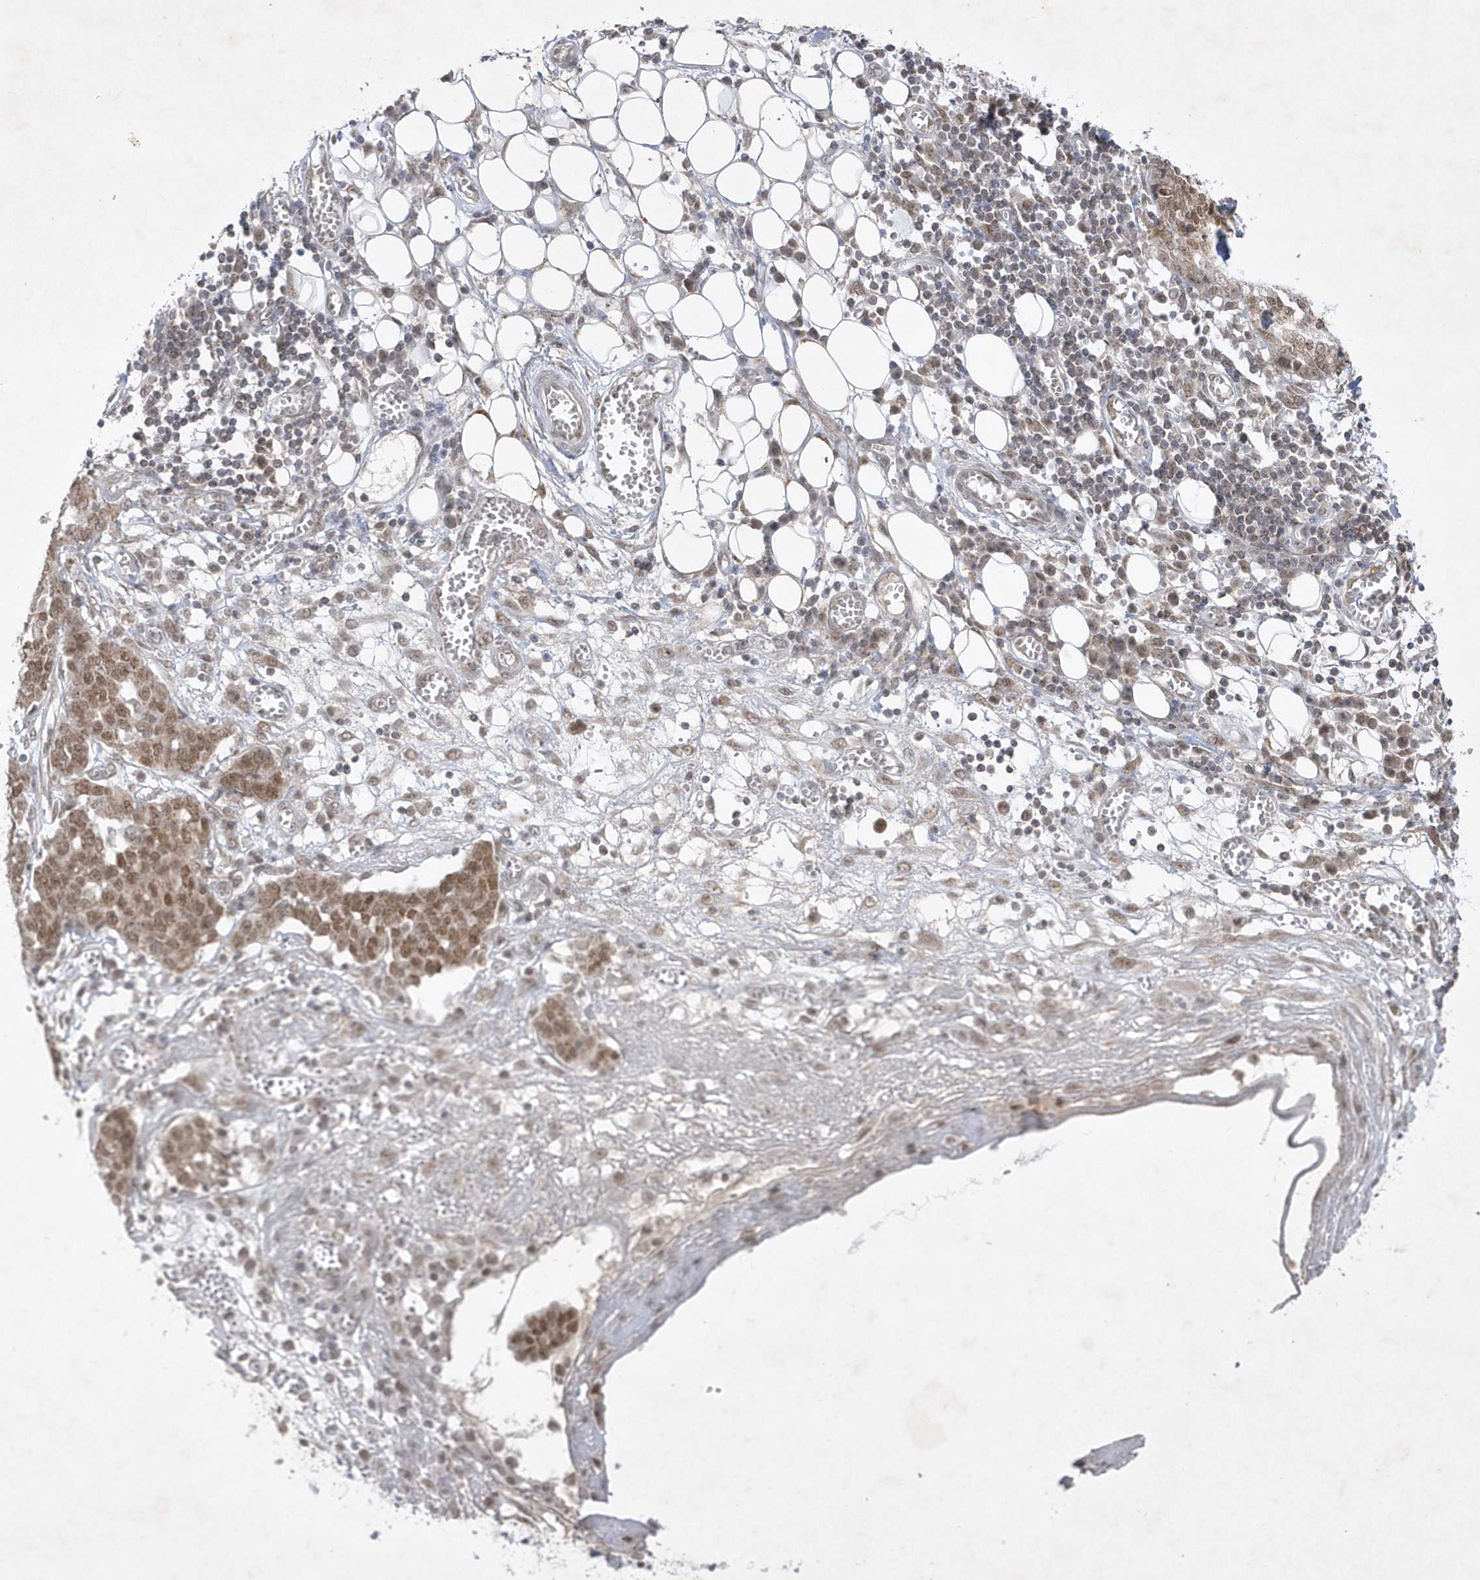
{"staining": {"intensity": "moderate", "quantity": ">75%", "location": "nuclear"}, "tissue": "ovarian cancer", "cell_type": "Tumor cells", "image_type": "cancer", "snomed": [{"axis": "morphology", "description": "Cystadenocarcinoma, serous, NOS"}, {"axis": "topography", "description": "Soft tissue"}, {"axis": "topography", "description": "Ovary"}], "caption": "This is an image of immunohistochemistry staining of ovarian cancer (serous cystadenocarcinoma), which shows moderate expression in the nuclear of tumor cells.", "gene": "CPSF3", "patient": {"sex": "female", "age": 57}}